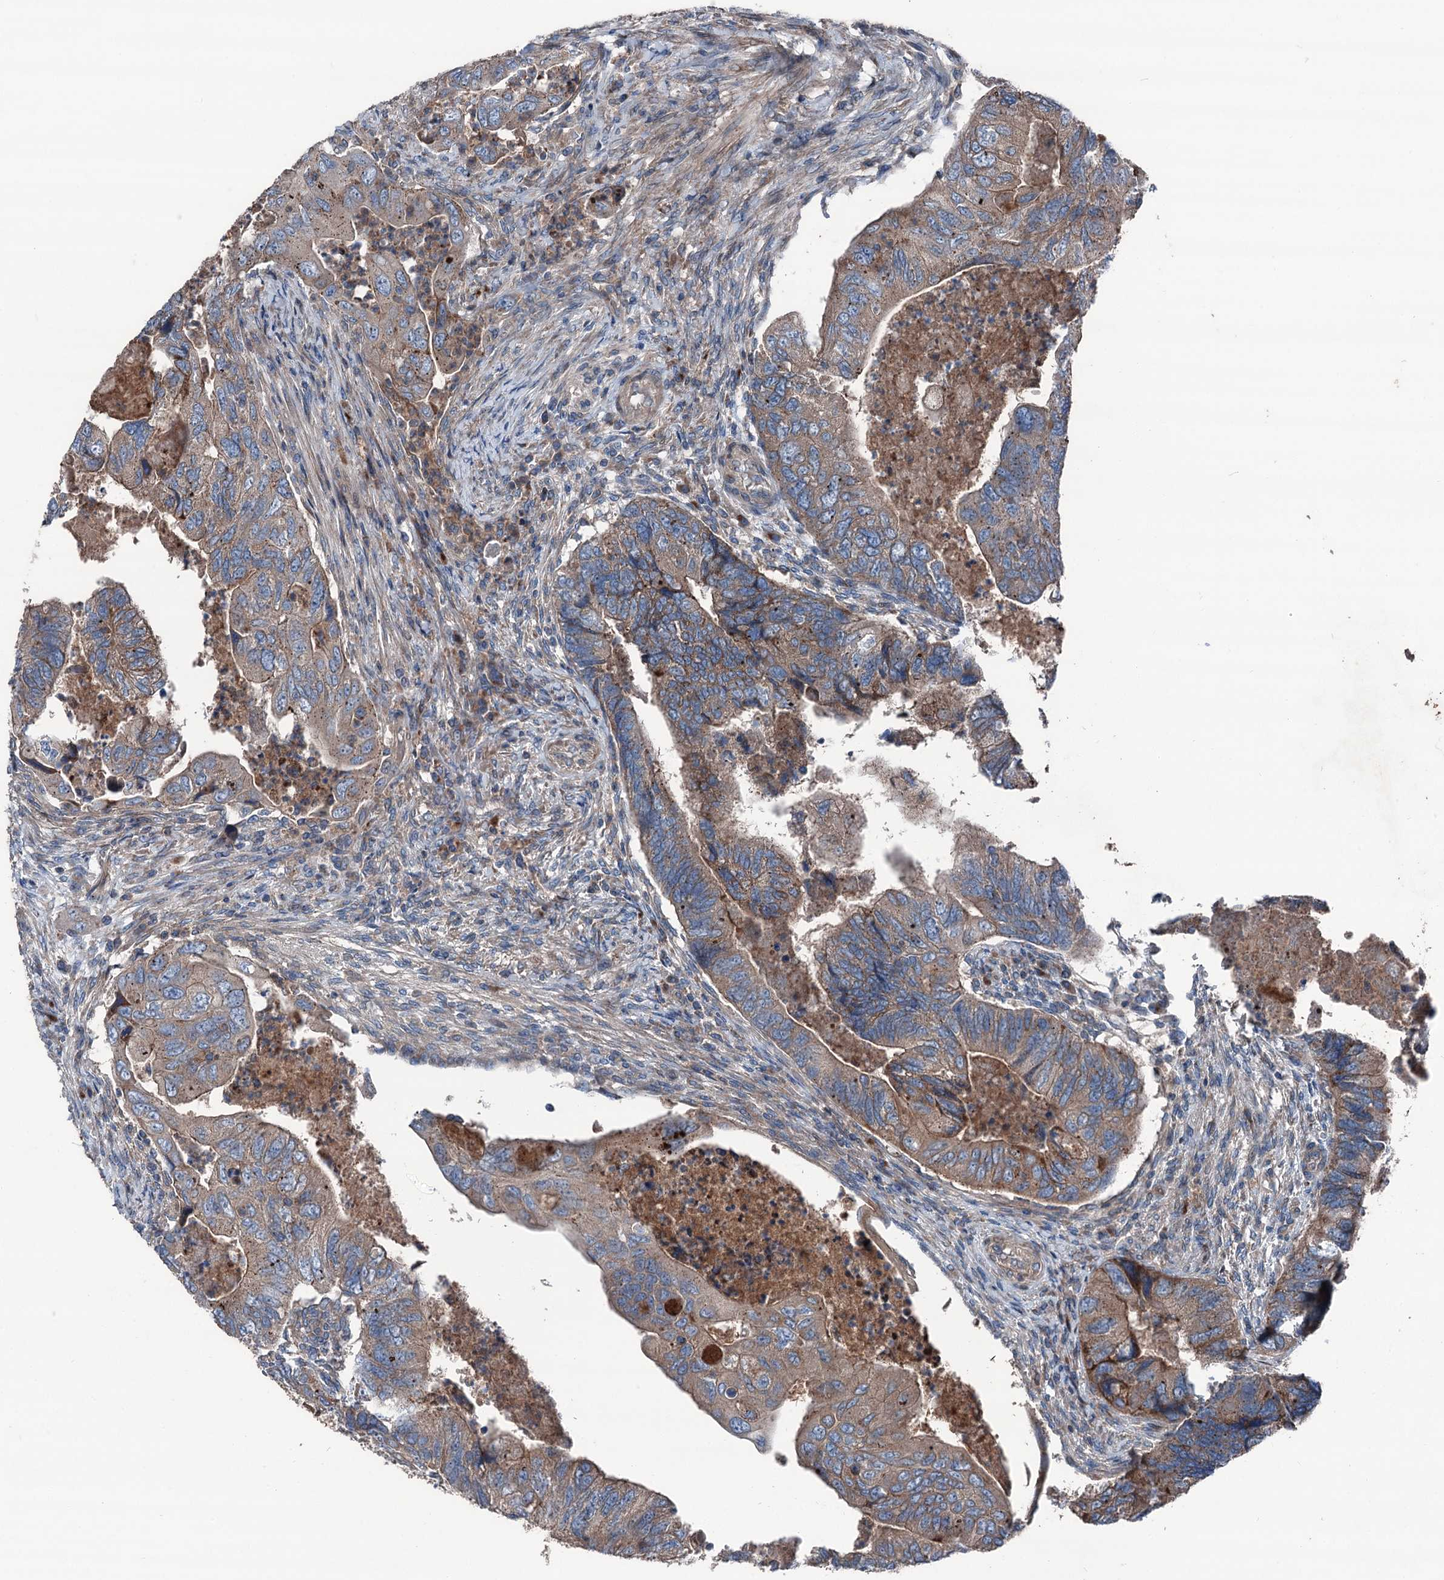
{"staining": {"intensity": "moderate", "quantity": ">75%", "location": "cytoplasmic/membranous"}, "tissue": "colorectal cancer", "cell_type": "Tumor cells", "image_type": "cancer", "snomed": [{"axis": "morphology", "description": "Adenocarcinoma, NOS"}, {"axis": "topography", "description": "Rectum"}], "caption": "Colorectal cancer stained for a protein (brown) demonstrates moderate cytoplasmic/membranous positive positivity in about >75% of tumor cells.", "gene": "RUFY1", "patient": {"sex": "male", "age": 63}}